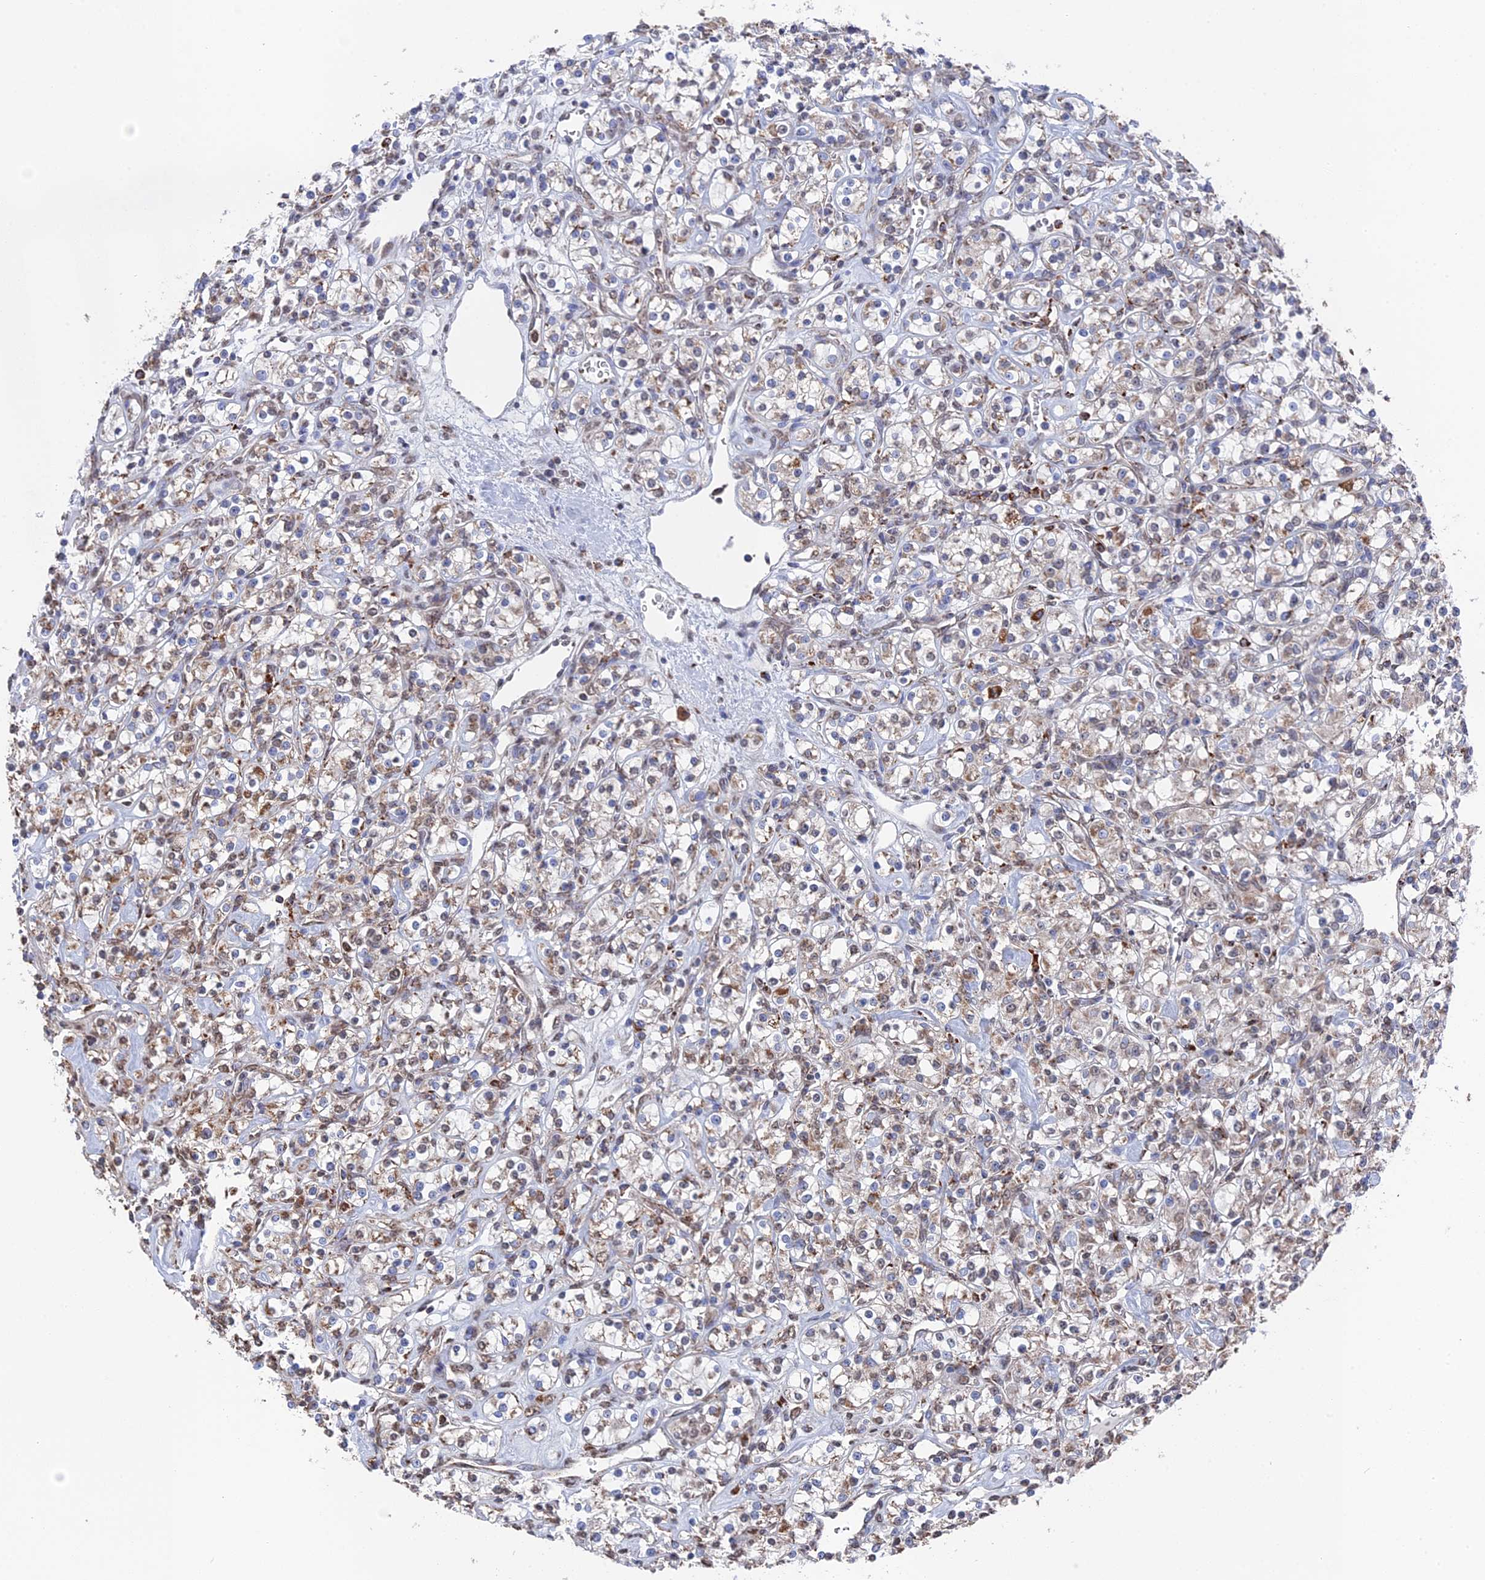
{"staining": {"intensity": "weak", "quantity": "<25%", "location": "nuclear"}, "tissue": "renal cancer", "cell_type": "Tumor cells", "image_type": "cancer", "snomed": [{"axis": "morphology", "description": "Adenocarcinoma, NOS"}, {"axis": "topography", "description": "Kidney"}], "caption": "Image shows no significant protein positivity in tumor cells of renal adenocarcinoma.", "gene": "SMG9", "patient": {"sex": "male", "age": 77}}